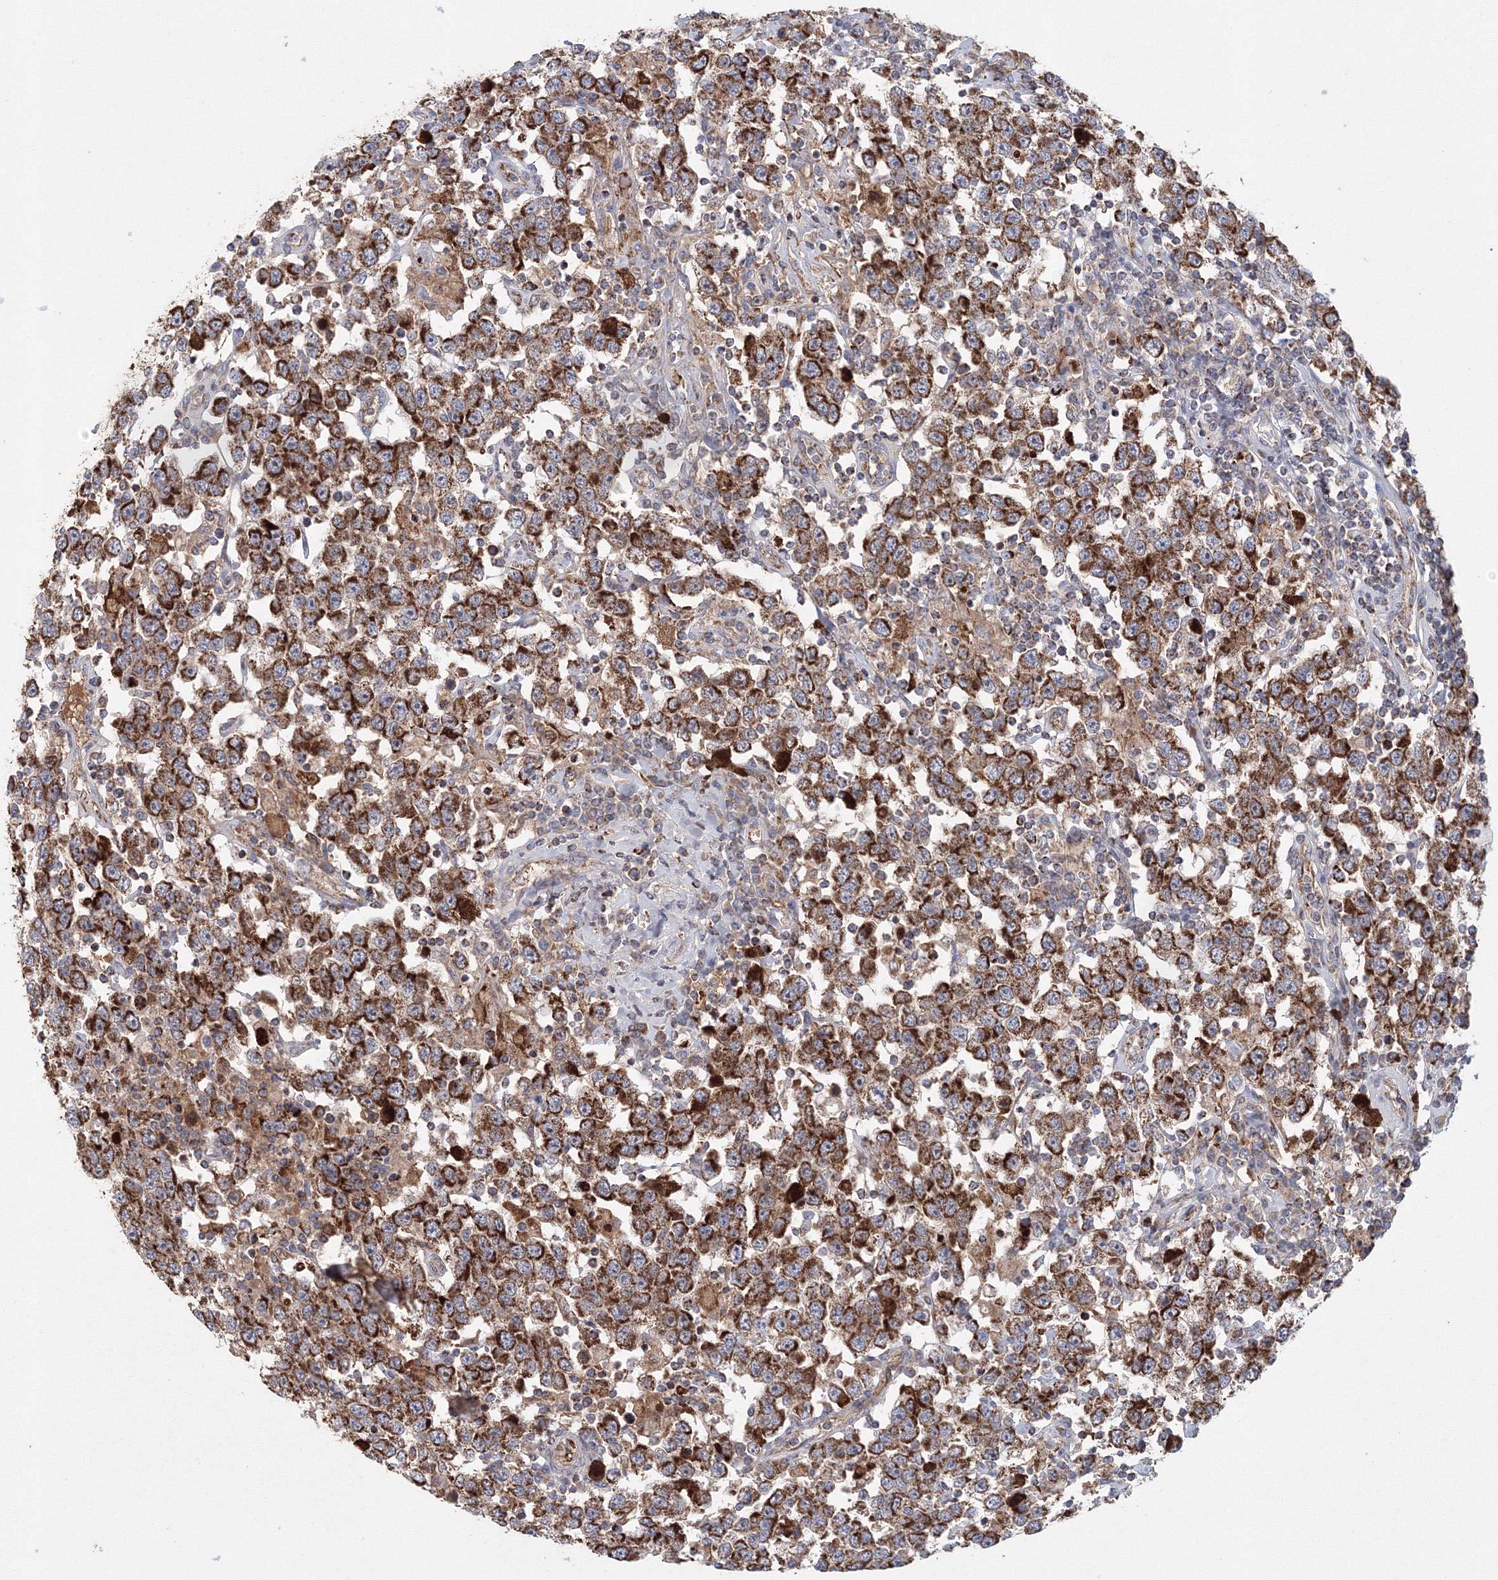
{"staining": {"intensity": "strong", "quantity": ">75%", "location": "cytoplasmic/membranous"}, "tissue": "testis cancer", "cell_type": "Tumor cells", "image_type": "cancer", "snomed": [{"axis": "morphology", "description": "Seminoma, NOS"}, {"axis": "topography", "description": "Testis"}], "caption": "Strong cytoplasmic/membranous staining for a protein is identified in about >75% of tumor cells of testis cancer (seminoma) using immunohistochemistry (IHC).", "gene": "GRPEL1", "patient": {"sex": "male", "age": 41}}